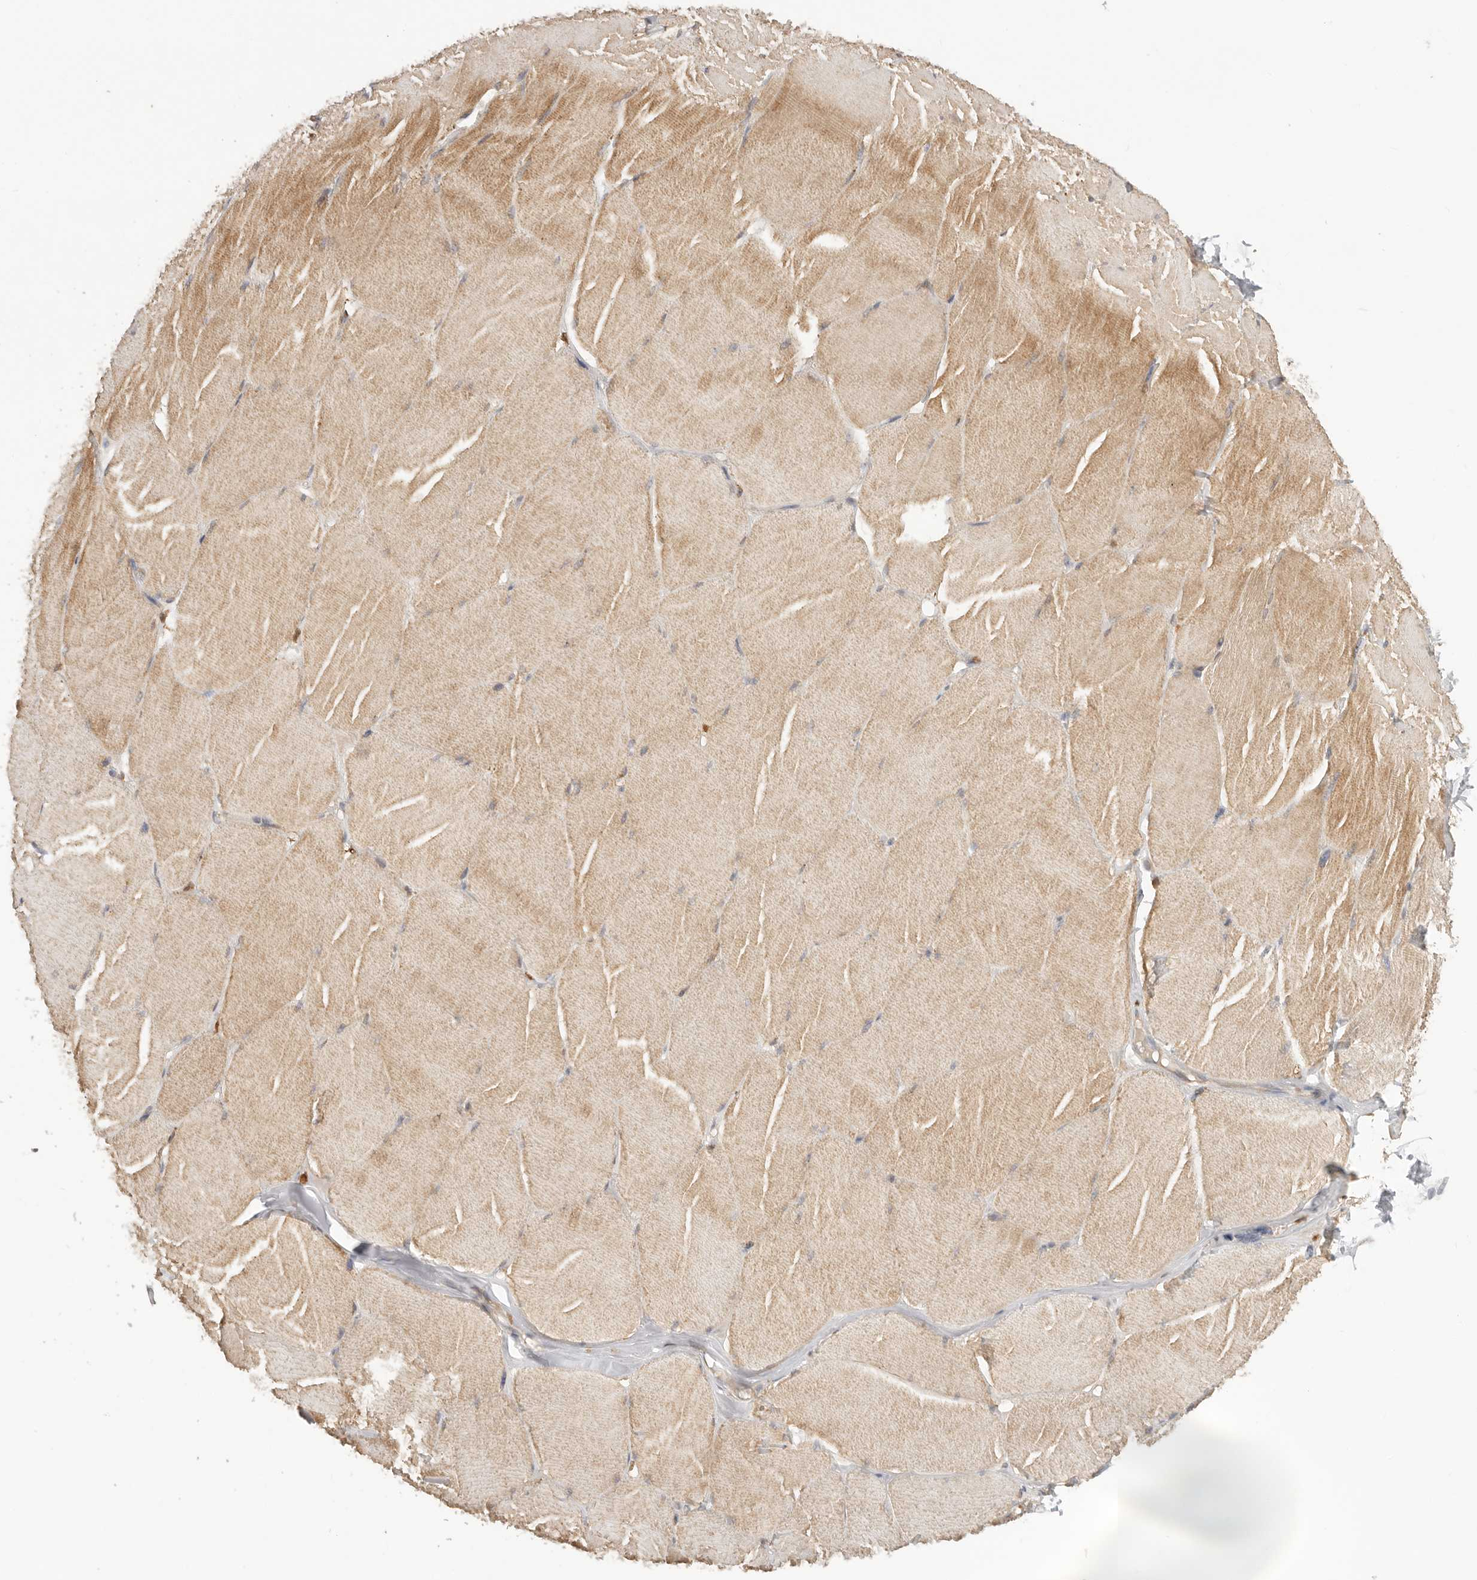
{"staining": {"intensity": "moderate", "quantity": ">75%", "location": "cytoplasmic/membranous"}, "tissue": "skeletal muscle", "cell_type": "Myocytes", "image_type": "normal", "snomed": [{"axis": "morphology", "description": "Normal tissue, NOS"}, {"axis": "topography", "description": "Skin"}, {"axis": "topography", "description": "Skeletal muscle"}], "caption": "The immunohistochemical stain highlights moderate cytoplasmic/membranous expression in myocytes of normal skeletal muscle.", "gene": "USH1C", "patient": {"sex": "male", "age": 83}}